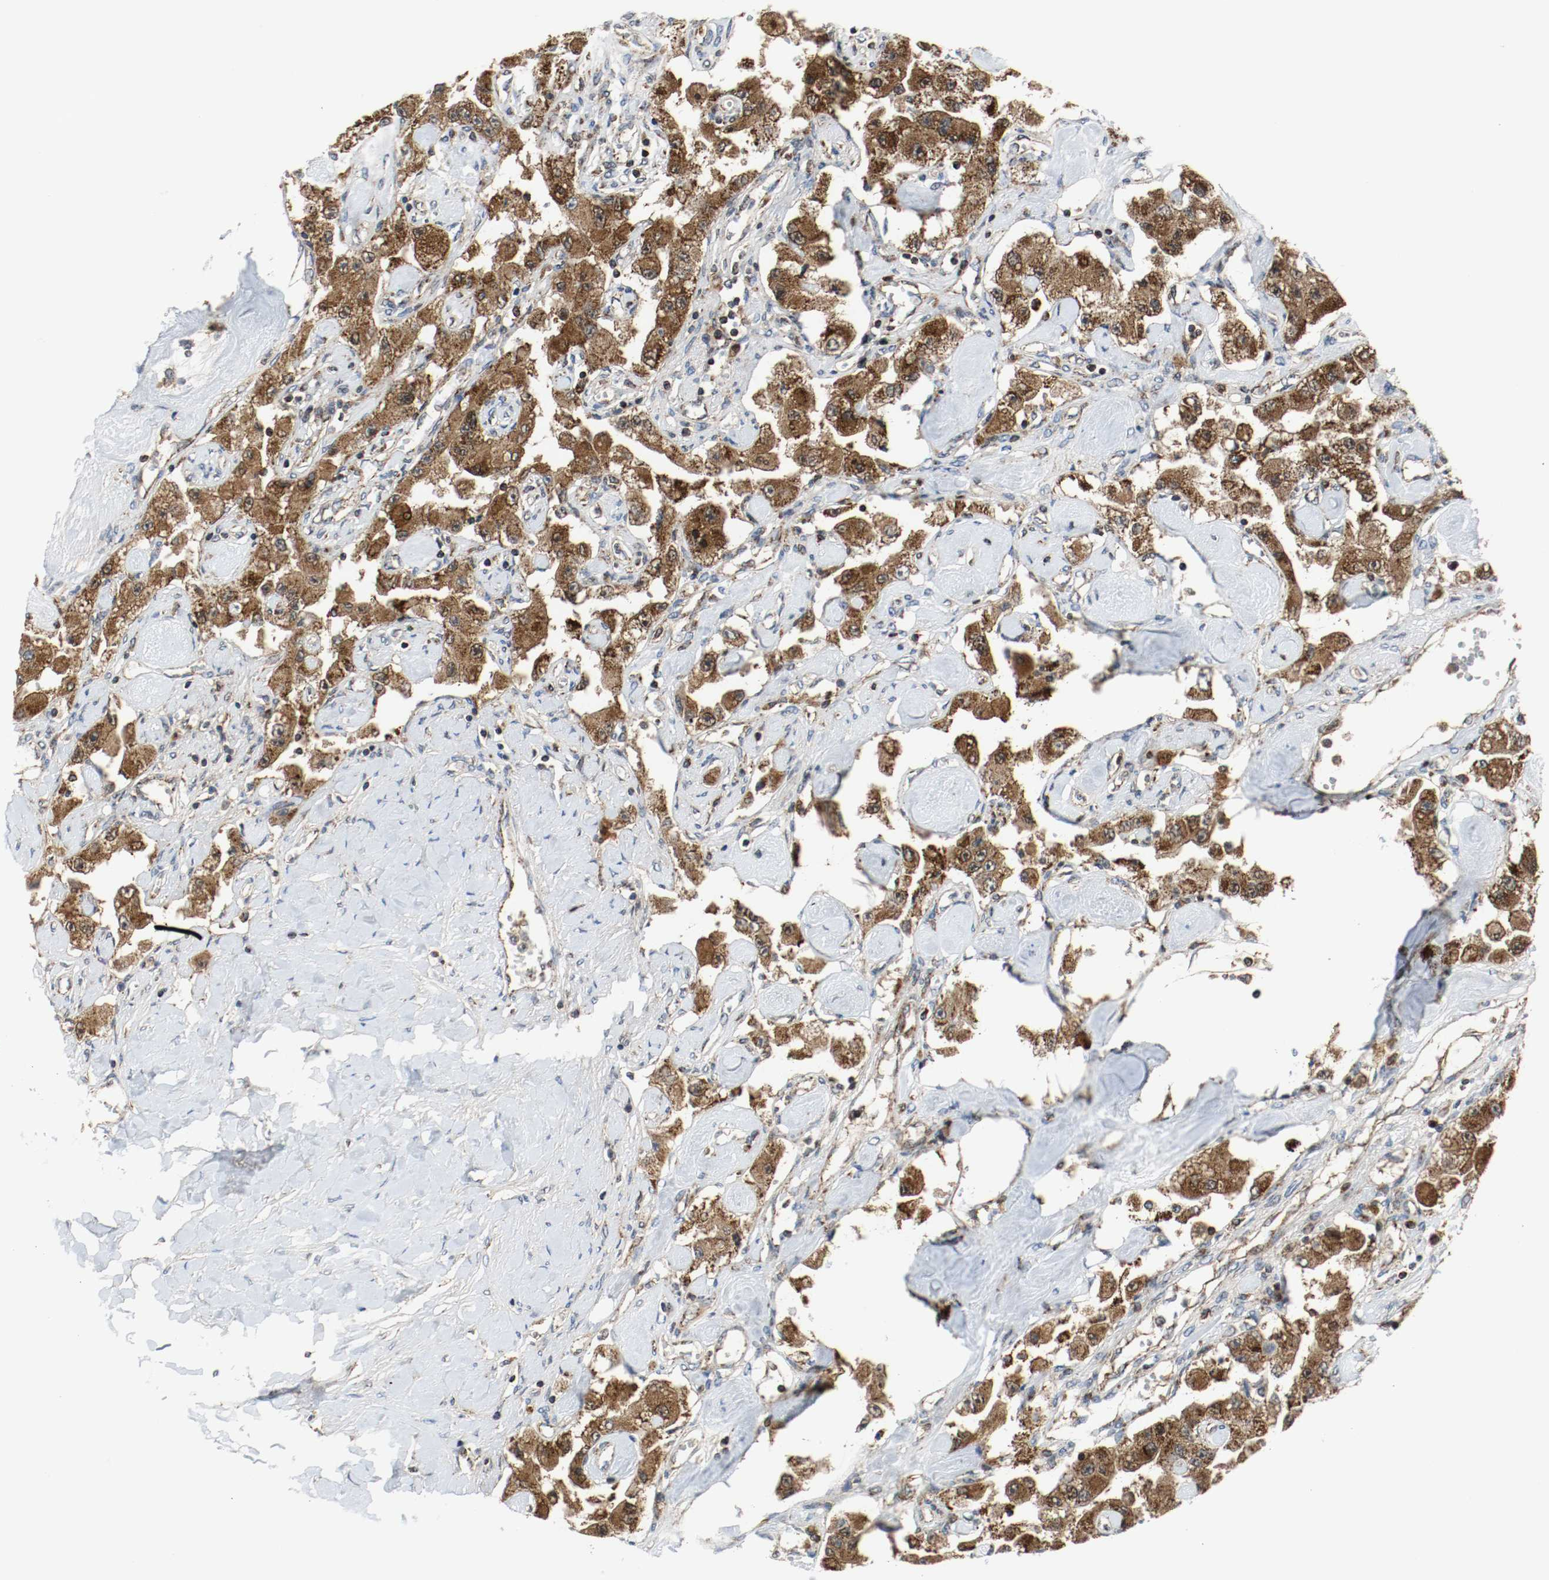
{"staining": {"intensity": "moderate", "quantity": ">75%", "location": "cytoplasmic/membranous"}, "tissue": "carcinoid", "cell_type": "Tumor cells", "image_type": "cancer", "snomed": [{"axis": "morphology", "description": "Carcinoid, malignant, NOS"}, {"axis": "topography", "description": "Pancreas"}], "caption": "Carcinoid was stained to show a protein in brown. There is medium levels of moderate cytoplasmic/membranous staining in about >75% of tumor cells.", "gene": "TXNRD1", "patient": {"sex": "male", "age": 41}}